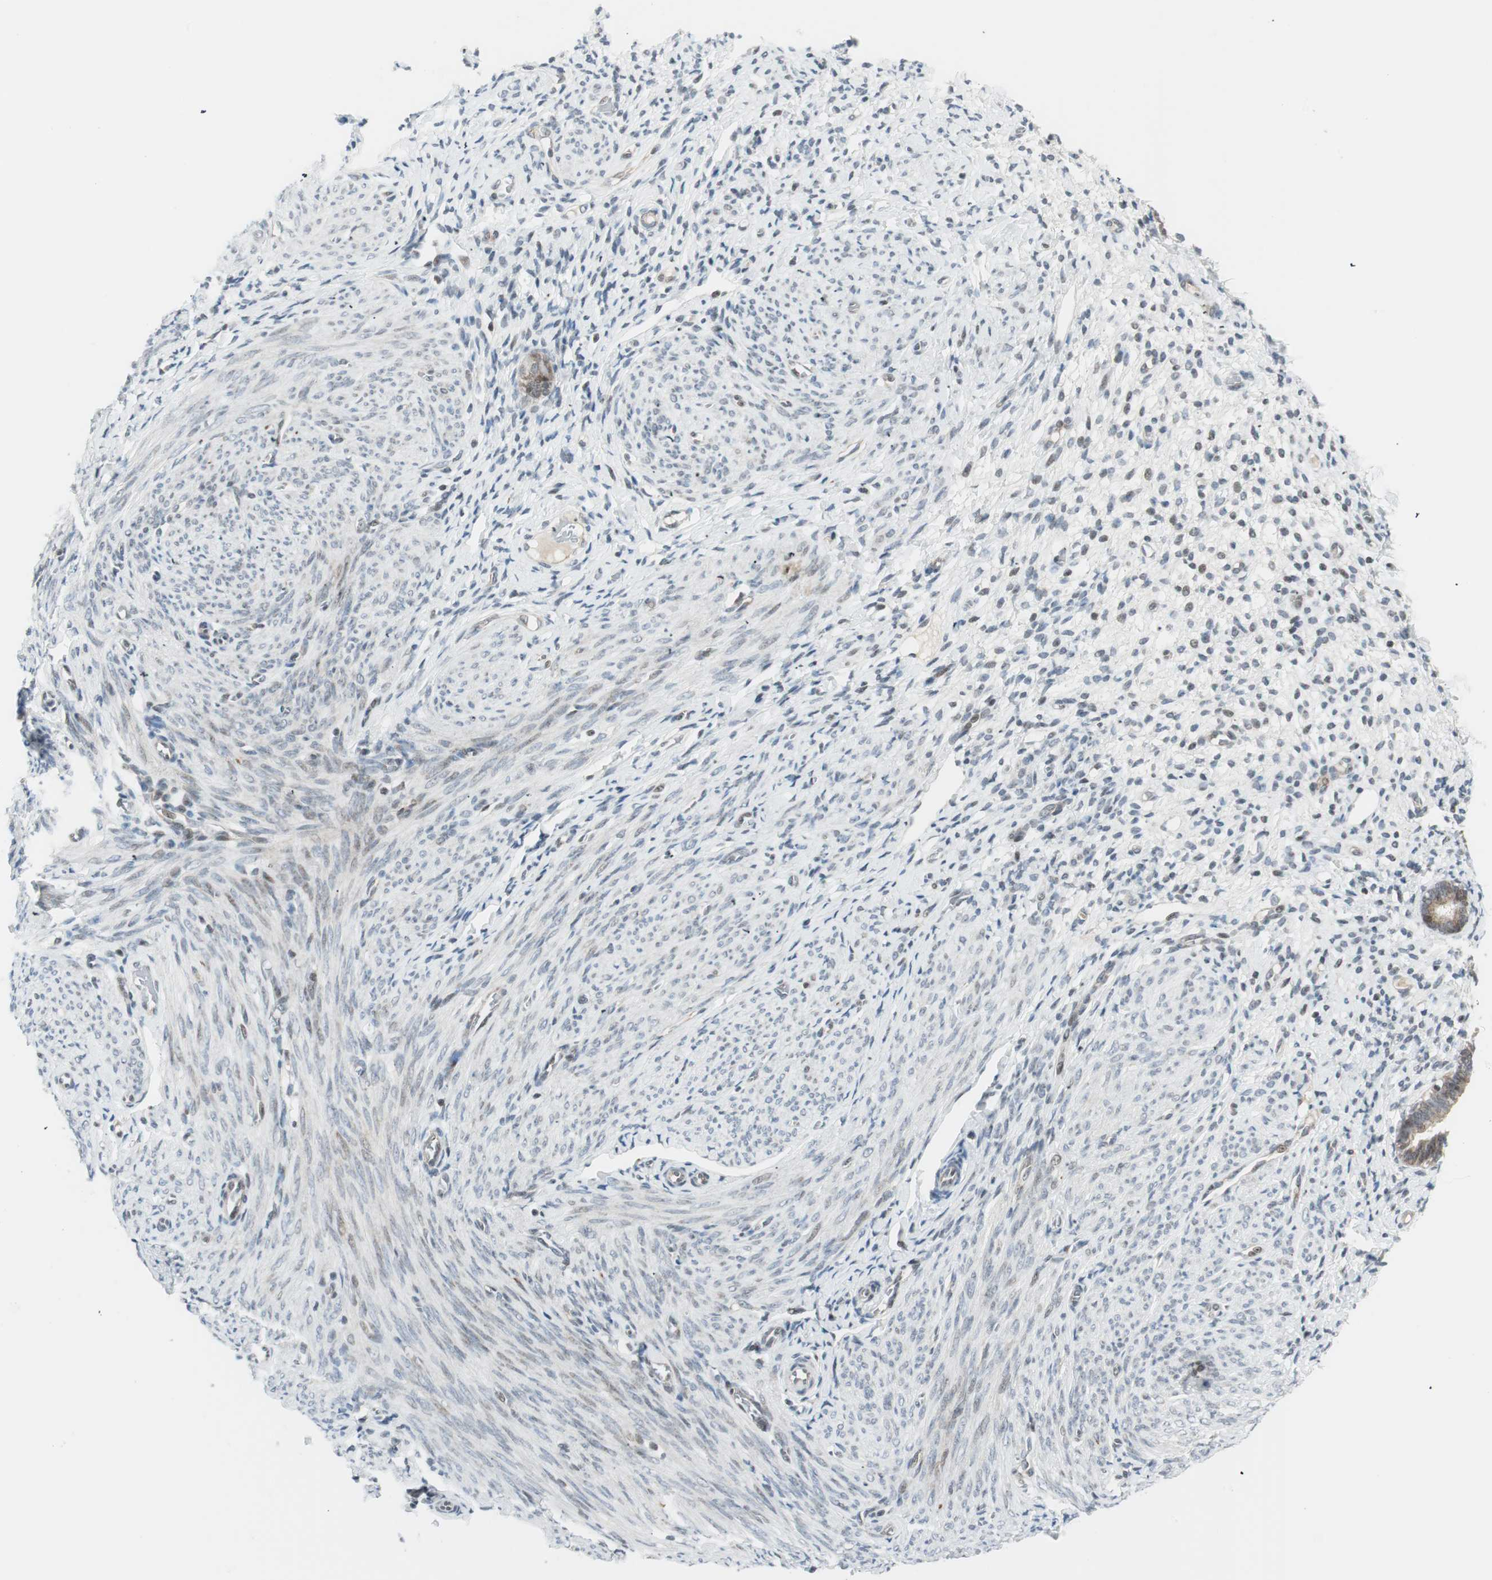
{"staining": {"intensity": "negative", "quantity": "none", "location": "none"}, "tissue": "endometrium", "cell_type": "Cells in endometrial stroma", "image_type": "normal", "snomed": [{"axis": "morphology", "description": "Normal tissue, NOS"}, {"axis": "topography", "description": "Endometrium"}], "caption": "Protein analysis of normal endometrium reveals no significant positivity in cells in endometrial stroma.", "gene": "TPT1", "patient": {"sex": "female", "age": 61}}